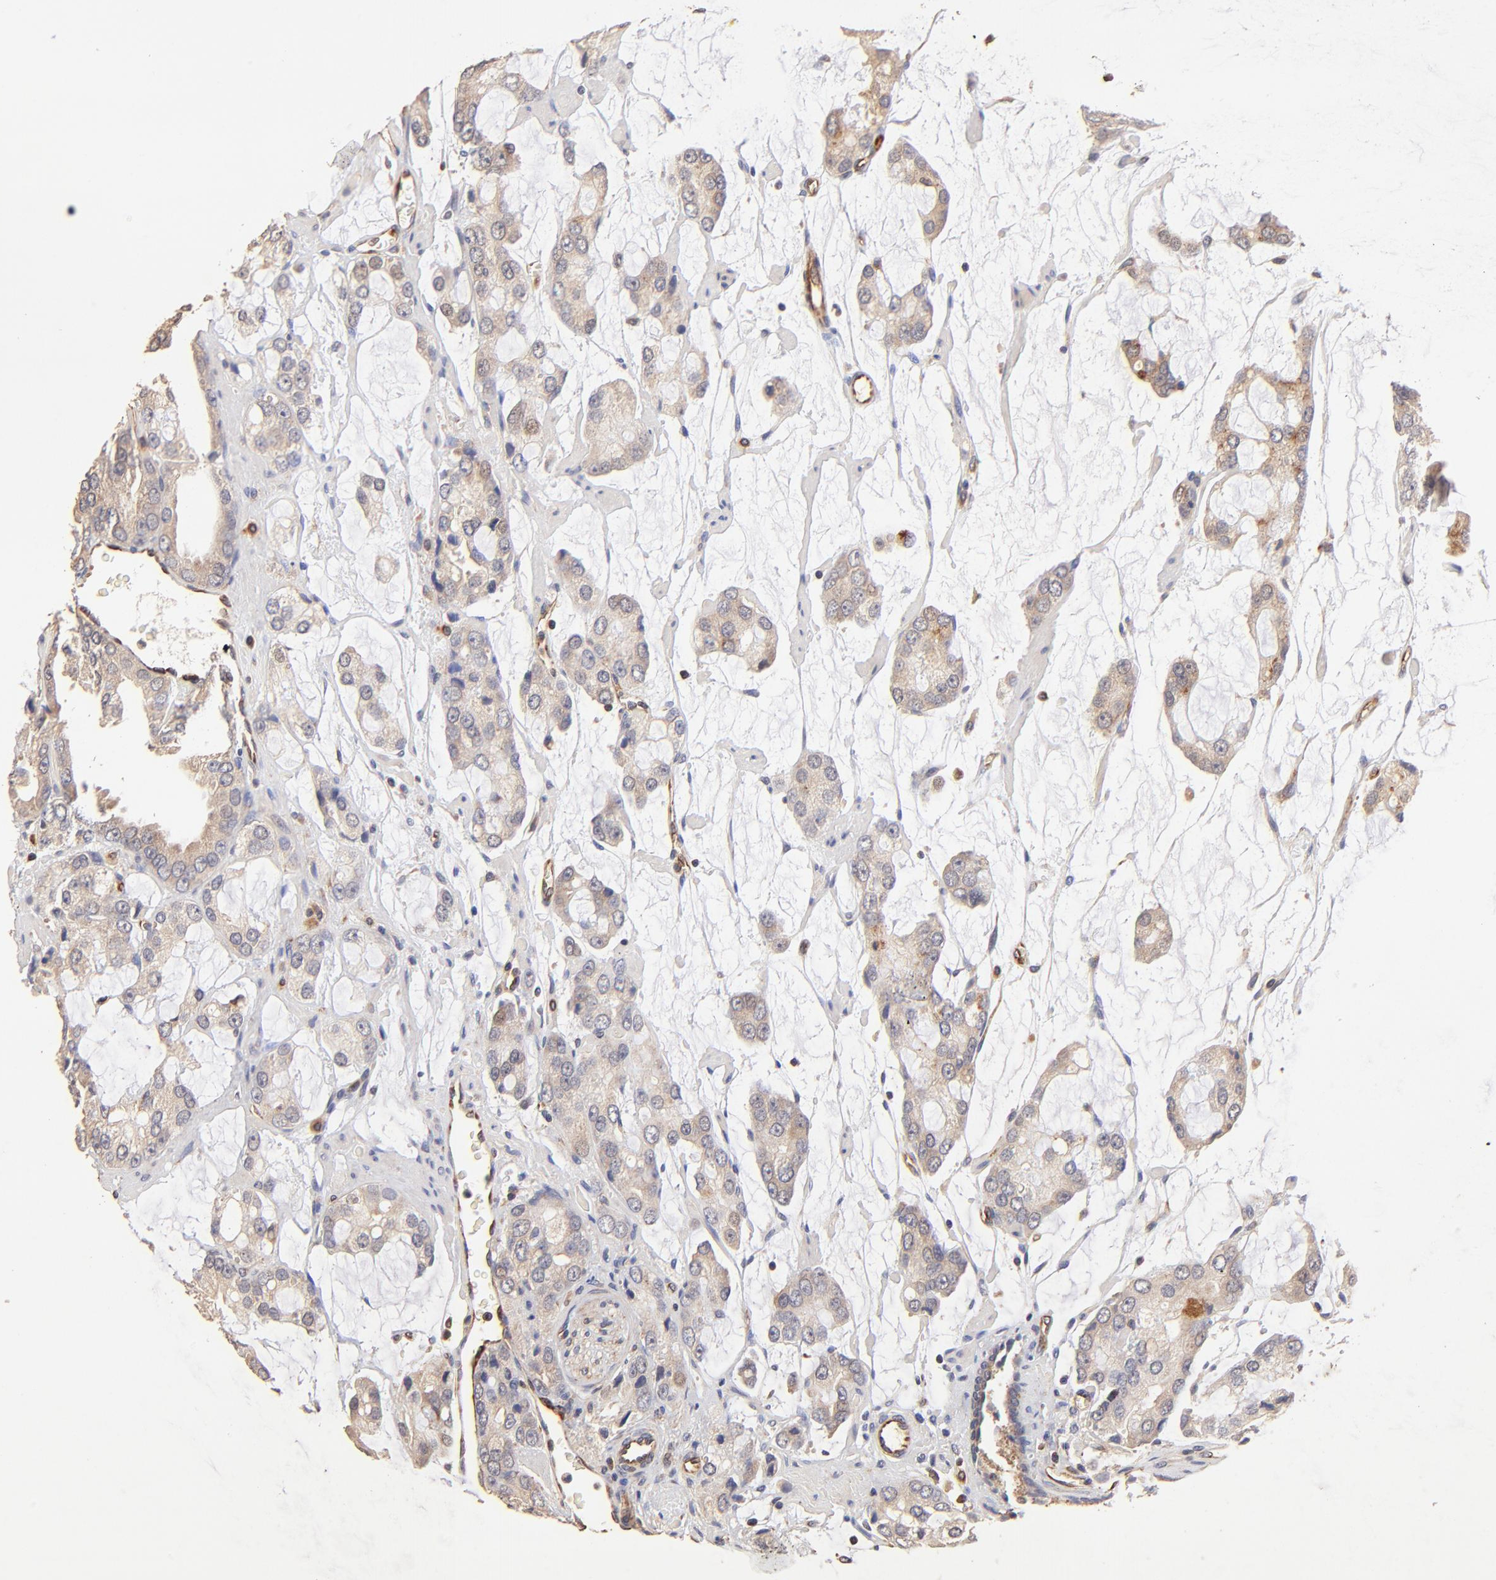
{"staining": {"intensity": "weak", "quantity": ">75%", "location": "cytoplasmic/membranous"}, "tissue": "prostate cancer", "cell_type": "Tumor cells", "image_type": "cancer", "snomed": [{"axis": "morphology", "description": "Adenocarcinoma, High grade"}, {"axis": "topography", "description": "Prostate"}], "caption": "Protein staining of prostate cancer (adenocarcinoma (high-grade)) tissue displays weak cytoplasmic/membranous expression in about >75% of tumor cells.", "gene": "TNFAIP3", "patient": {"sex": "male", "age": 67}}